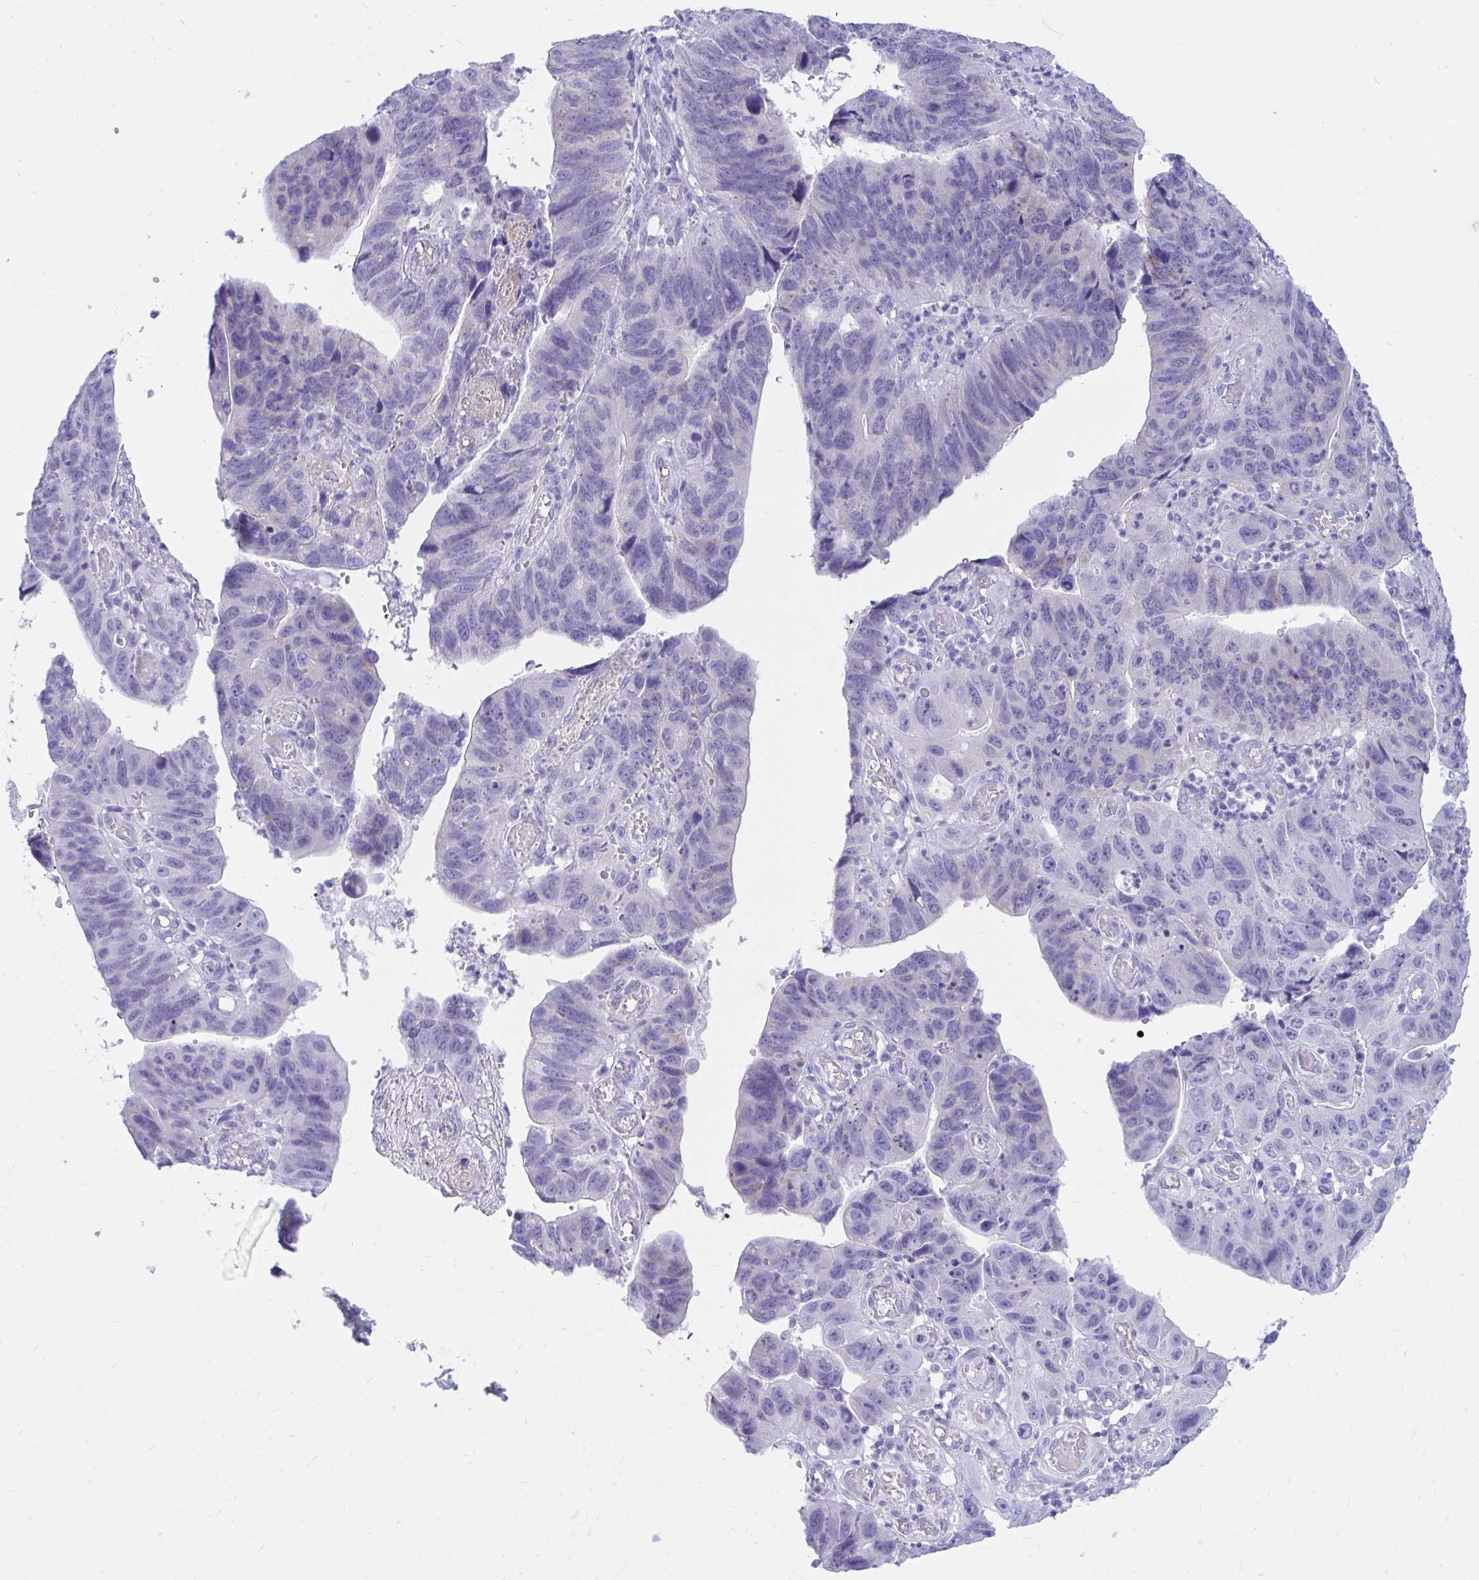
{"staining": {"intensity": "negative", "quantity": "none", "location": "none"}, "tissue": "stomach cancer", "cell_type": "Tumor cells", "image_type": "cancer", "snomed": [{"axis": "morphology", "description": "Adenocarcinoma, NOS"}, {"axis": "topography", "description": "Stomach"}], "caption": "DAB immunohistochemical staining of human stomach cancer (adenocarcinoma) exhibits no significant staining in tumor cells.", "gene": "SHISA8", "patient": {"sex": "male", "age": 59}}